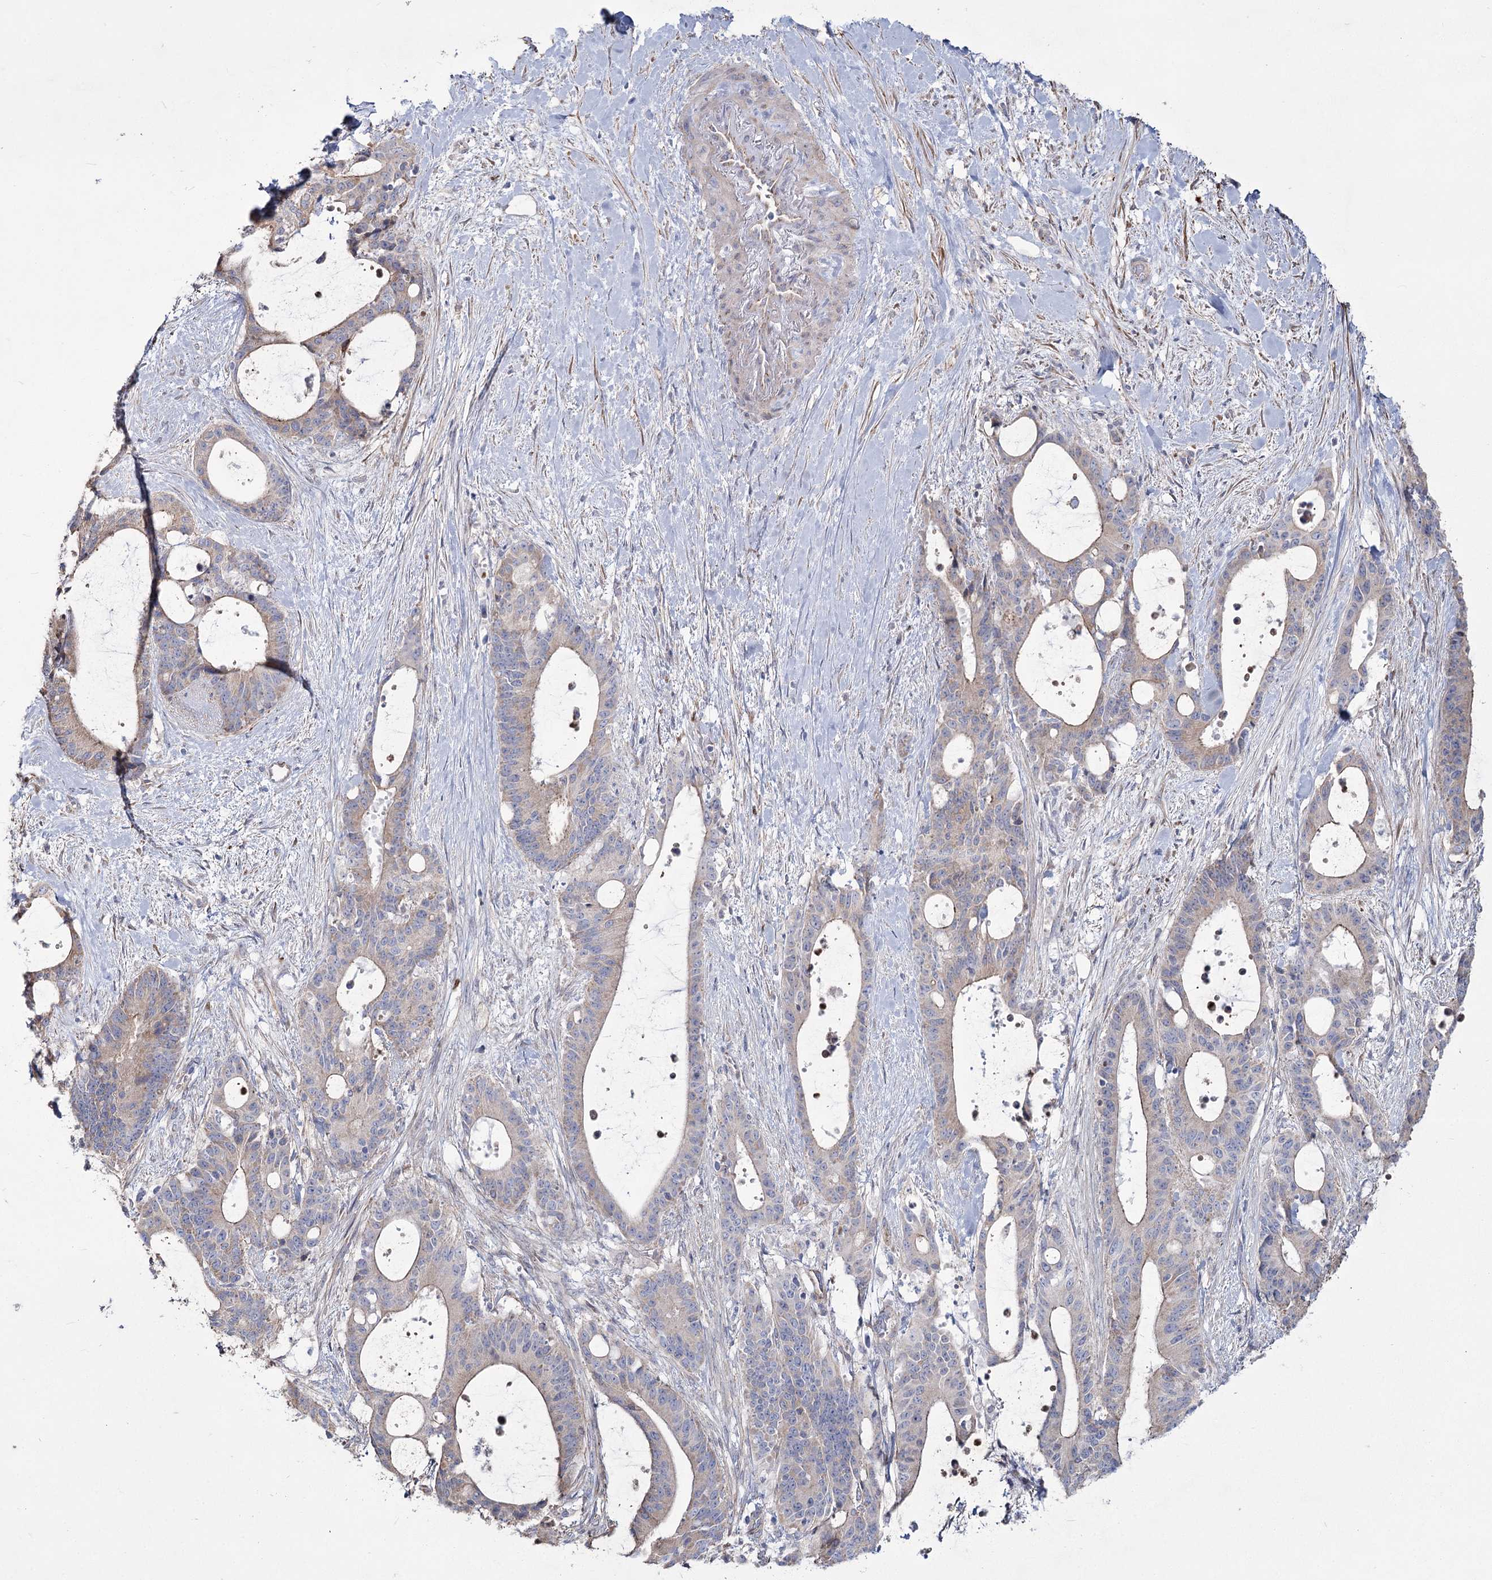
{"staining": {"intensity": "moderate", "quantity": "<25%", "location": "cytoplasmic/membranous"}, "tissue": "liver cancer", "cell_type": "Tumor cells", "image_type": "cancer", "snomed": [{"axis": "morphology", "description": "Normal tissue, NOS"}, {"axis": "morphology", "description": "Cholangiocarcinoma"}, {"axis": "topography", "description": "Liver"}, {"axis": "topography", "description": "Peripheral nerve tissue"}], "caption": "High-power microscopy captured an immunohistochemistry (IHC) histopathology image of liver cholangiocarcinoma, revealing moderate cytoplasmic/membranous staining in about <25% of tumor cells.", "gene": "ME3", "patient": {"sex": "female", "age": 73}}